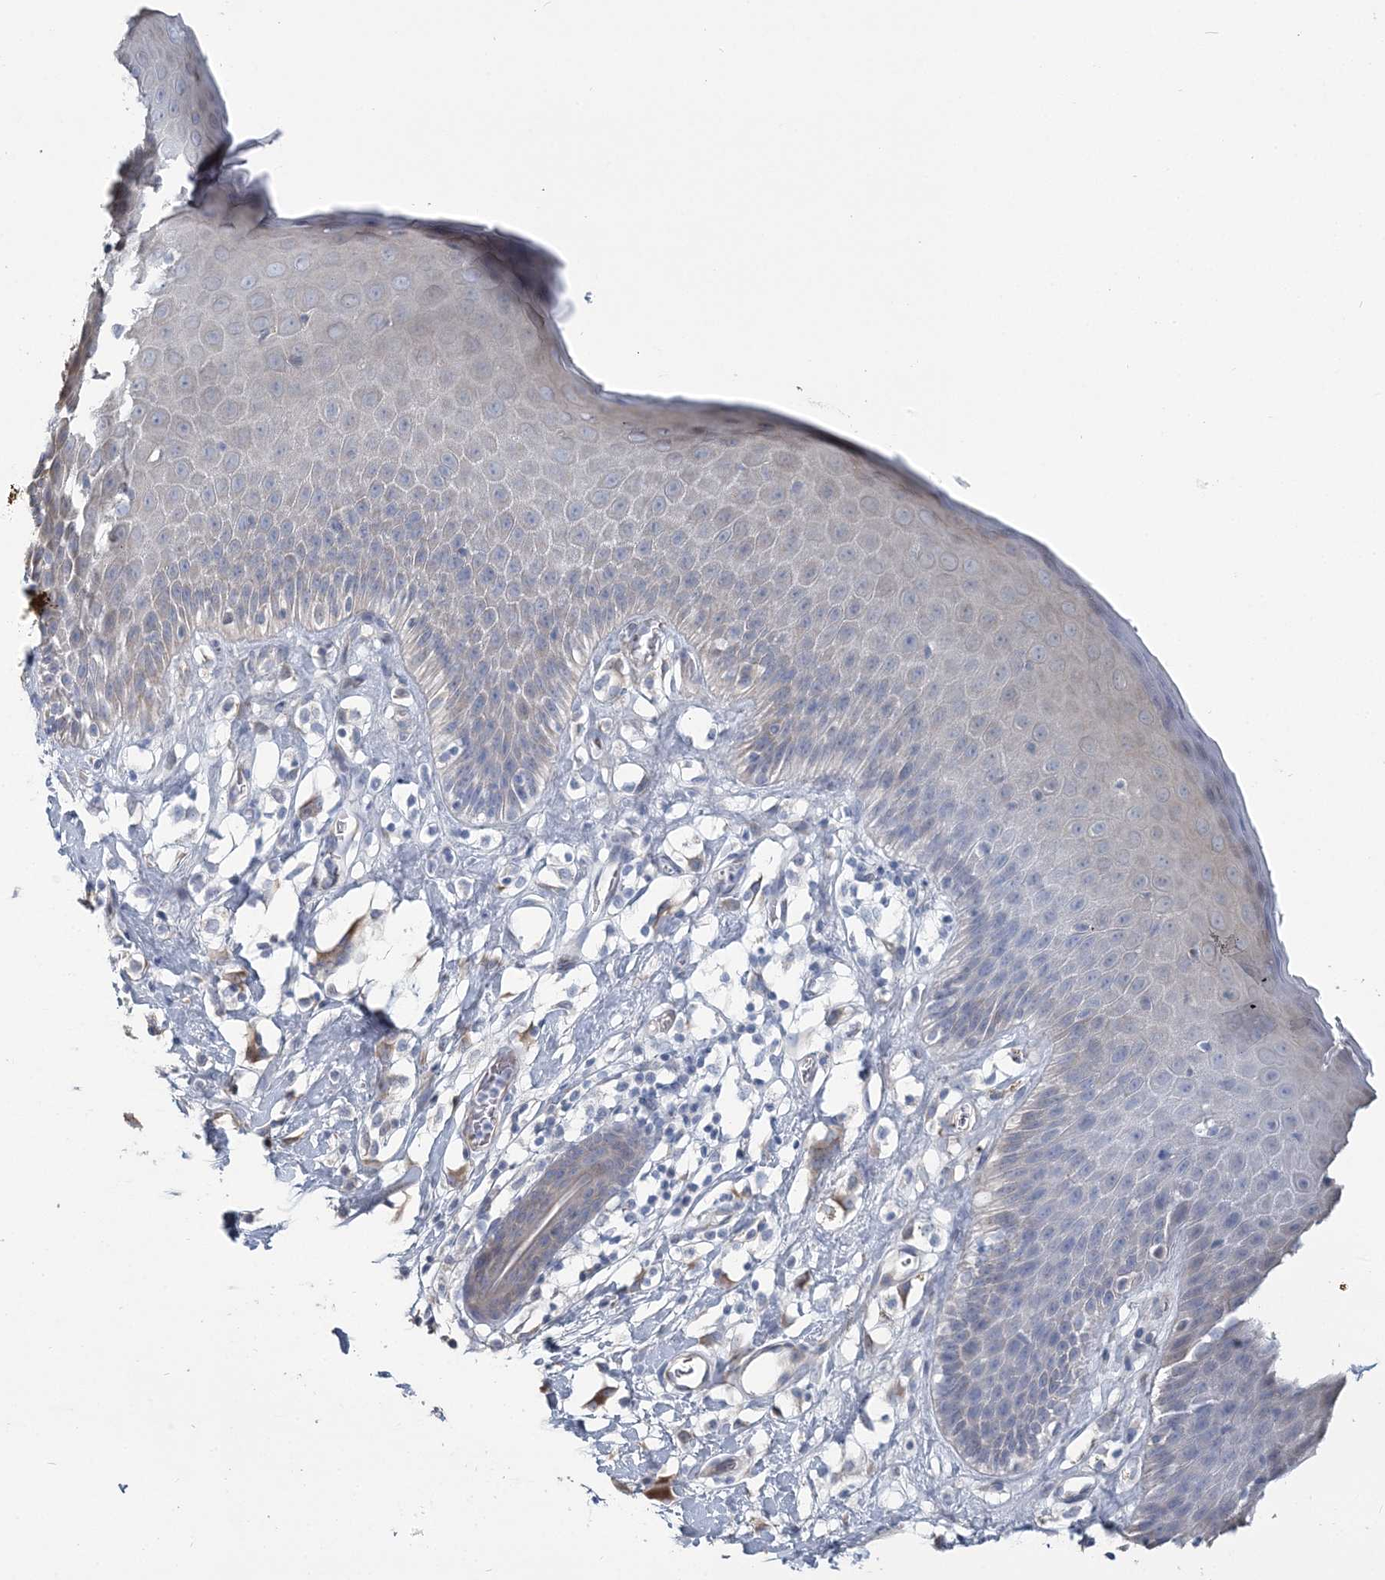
{"staining": {"intensity": "moderate", "quantity": "<25%", "location": "cytoplasmic/membranous"}, "tissue": "skin", "cell_type": "Epidermal cells", "image_type": "normal", "snomed": [{"axis": "morphology", "description": "Normal tissue, NOS"}, {"axis": "topography", "description": "Vulva"}], "caption": "Skin stained with immunohistochemistry reveals moderate cytoplasmic/membranous positivity in approximately <25% of epidermal cells.", "gene": "CMBL", "patient": {"sex": "female", "age": 68}}